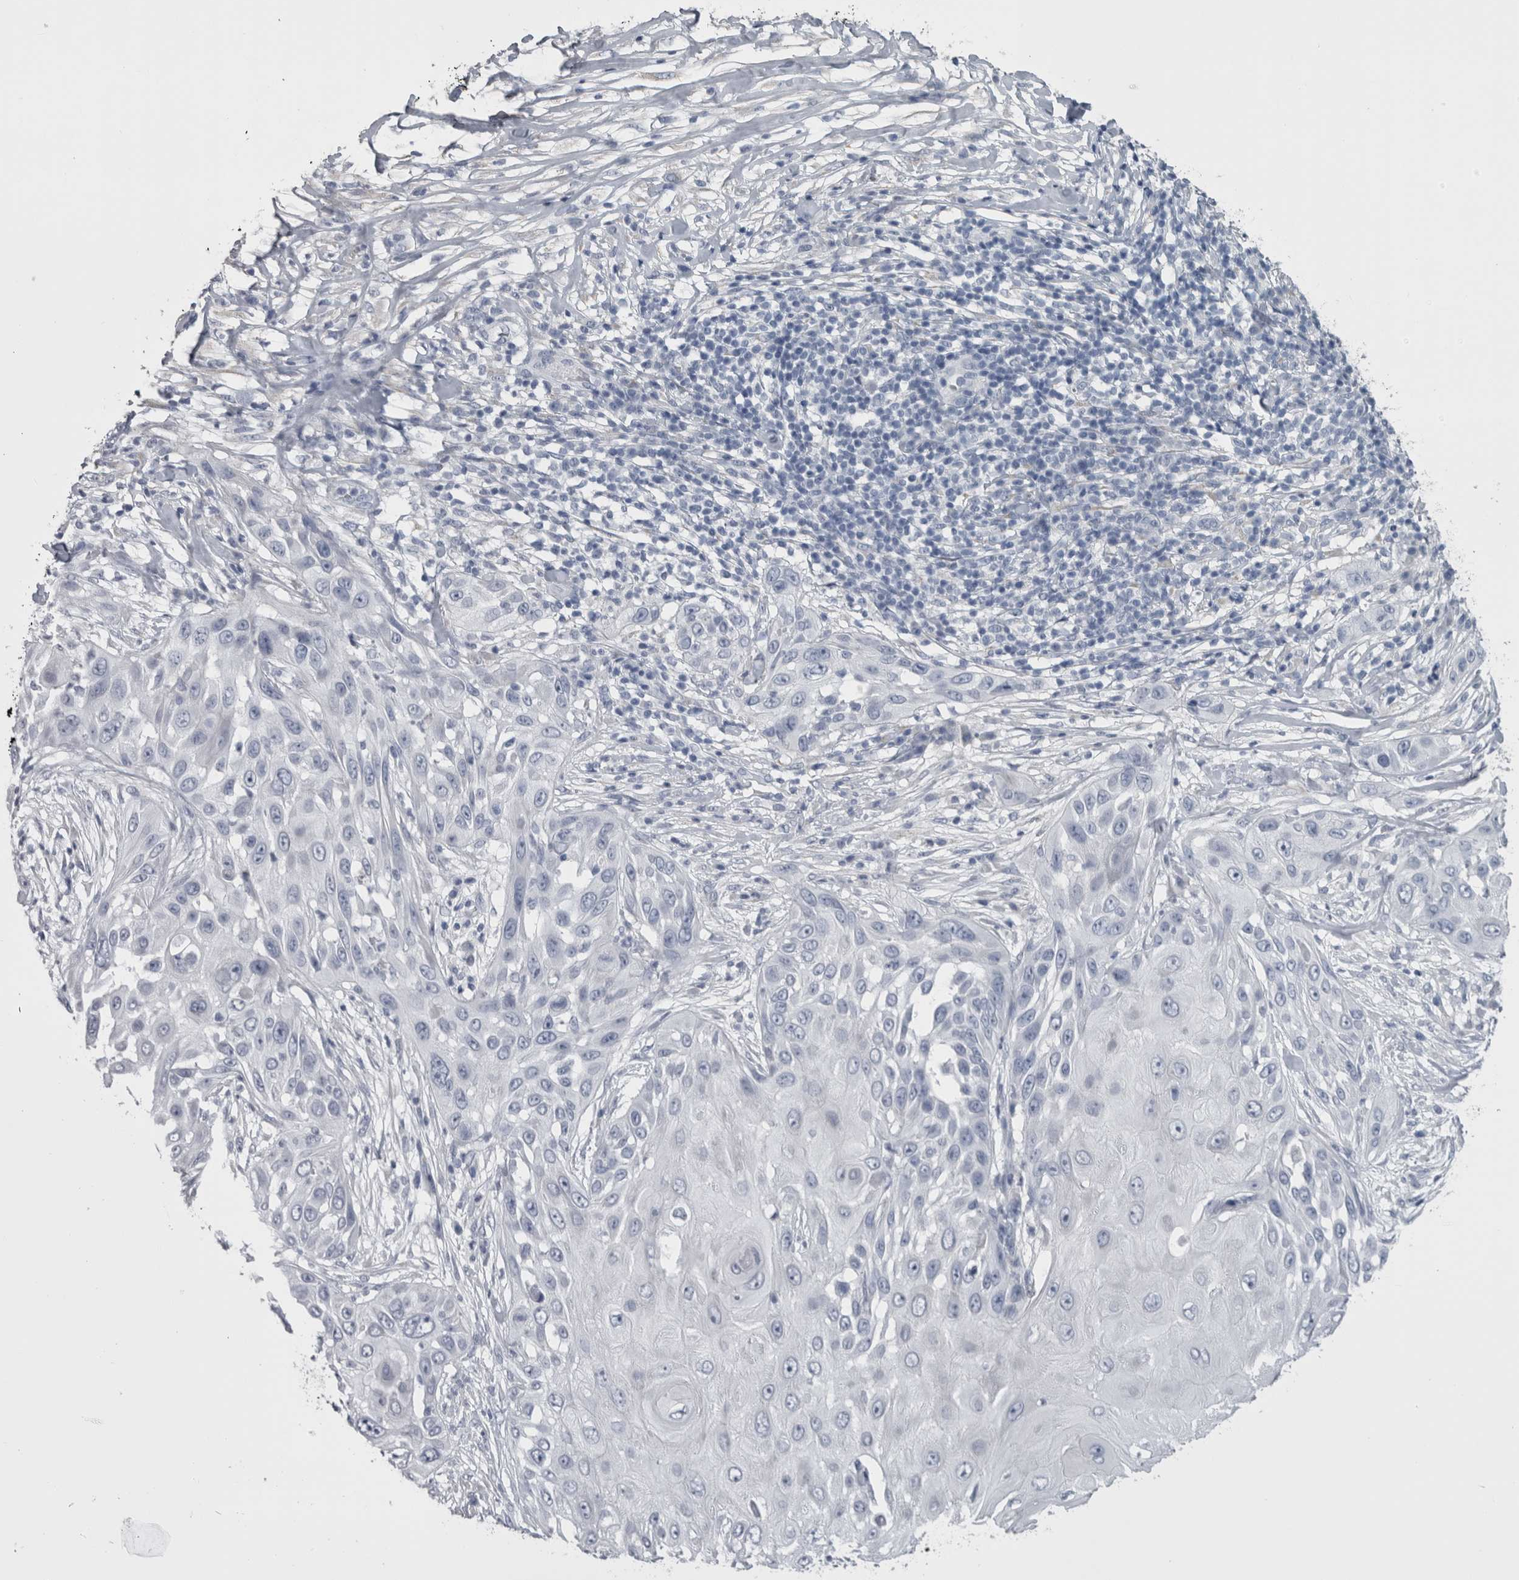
{"staining": {"intensity": "negative", "quantity": "none", "location": "none"}, "tissue": "skin cancer", "cell_type": "Tumor cells", "image_type": "cancer", "snomed": [{"axis": "morphology", "description": "Squamous cell carcinoma, NOS"}, {"axis": "topography", "description": "Skin"}], "caption": "Immunohistochemistry (IHC) photomicrograph of skin cancer stained for a protein (brown), which reveals no positivity in tumor cells.", "gene": "MSMB", "patient": {"sex": "female", "age": 44}}